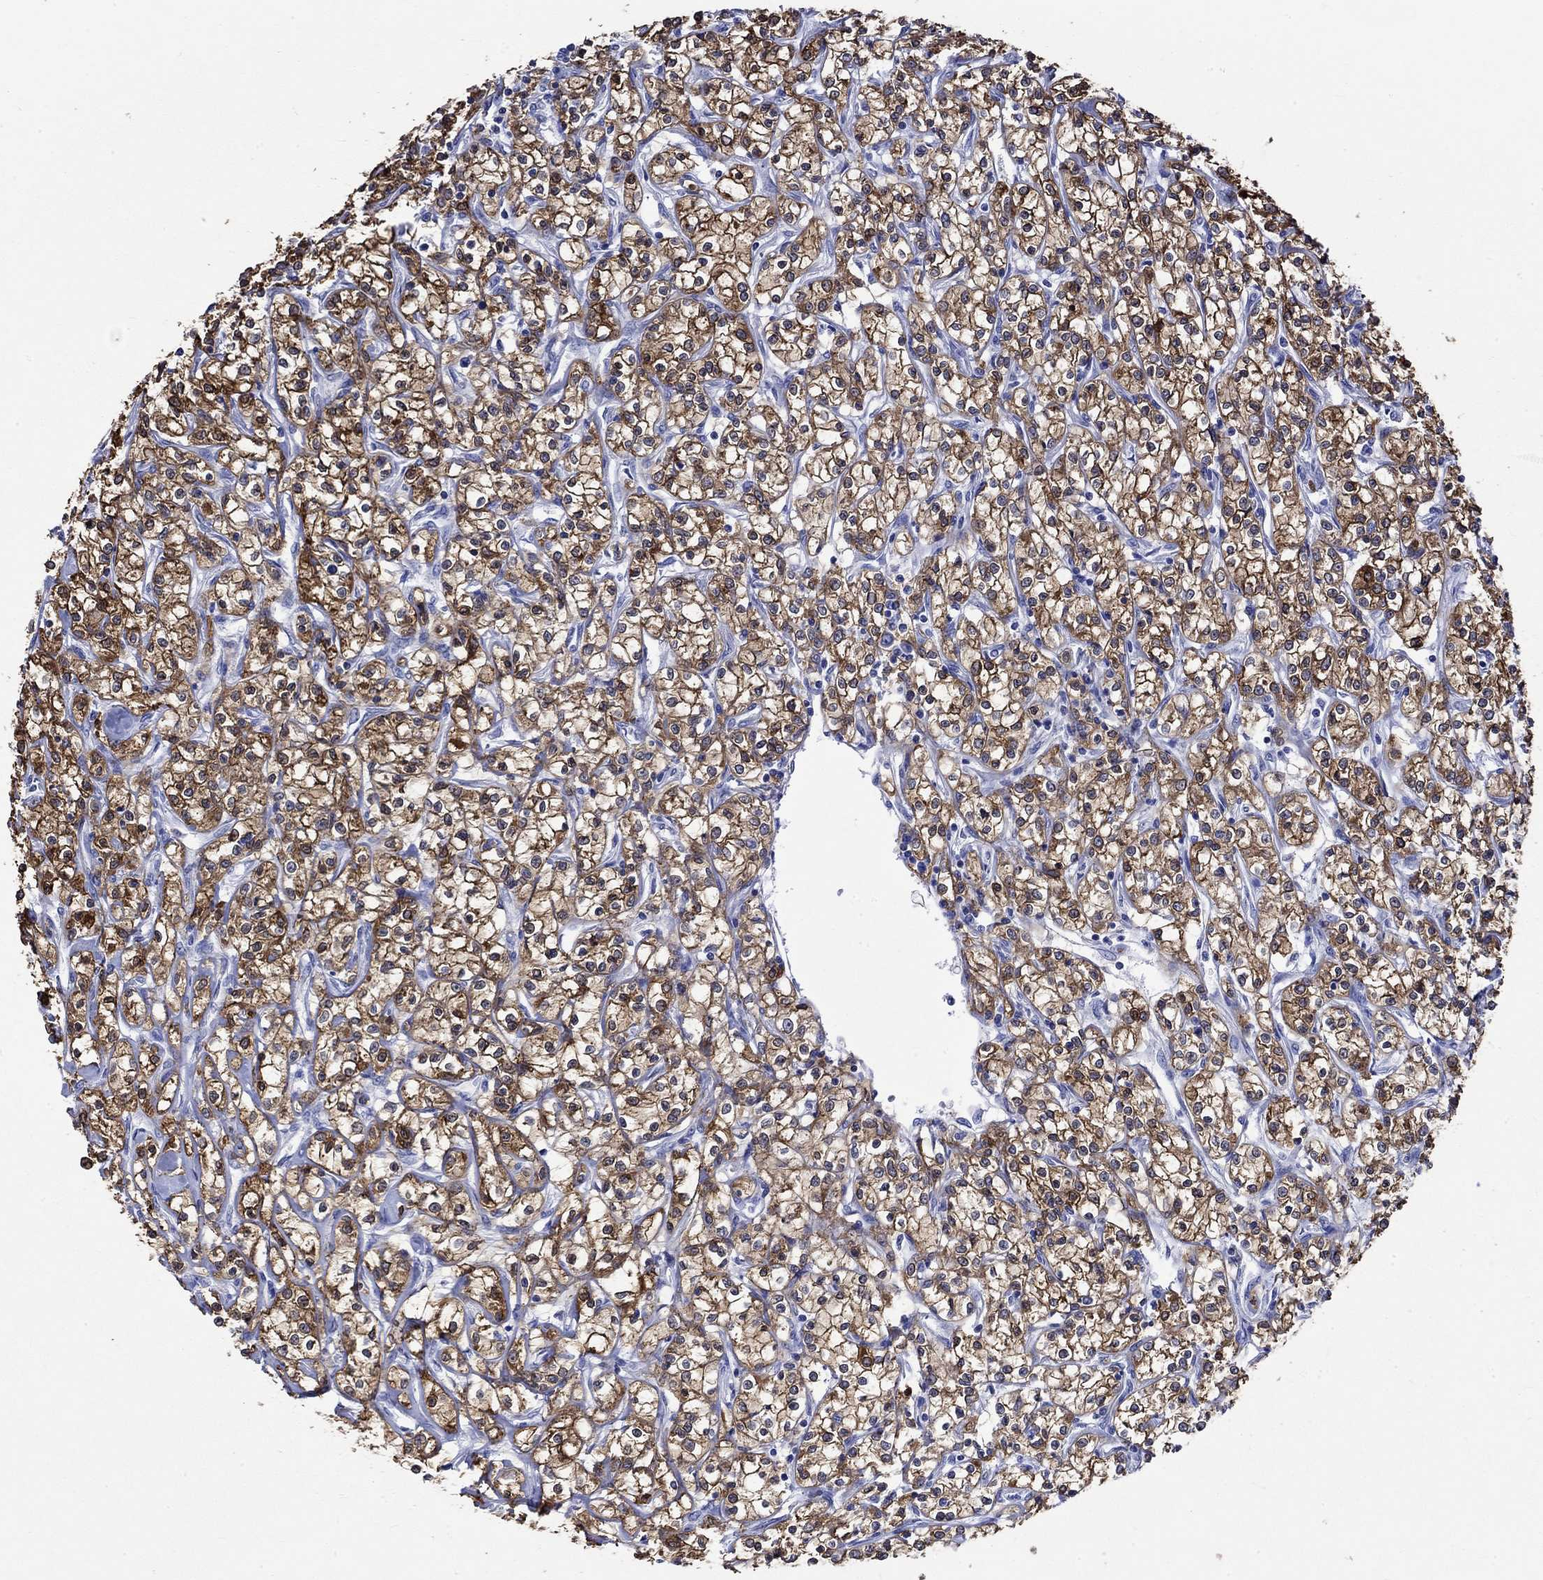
{"staining": {"intensity": "strong", "quantity": ">75%", "location": "cytoplasmic/membranous"}, "tissue": "renal cancer", "cell_type": "Tumor cells", "image_type": "cancer", "snomed": [{"axis": "morphology", "description": "Adenocarcinoma, NOS"}, {"axis": "topography", "description": "Kidney"}], "caption": "Immunohistochemical staining of human adenocarcinoma (renal) demonstrates high levels of strong cytoplasmic/membranous protein staining in about >75% of tumor cells.", "gene": "CRYAB", "patient": {"sex": "female", "age": 59}}